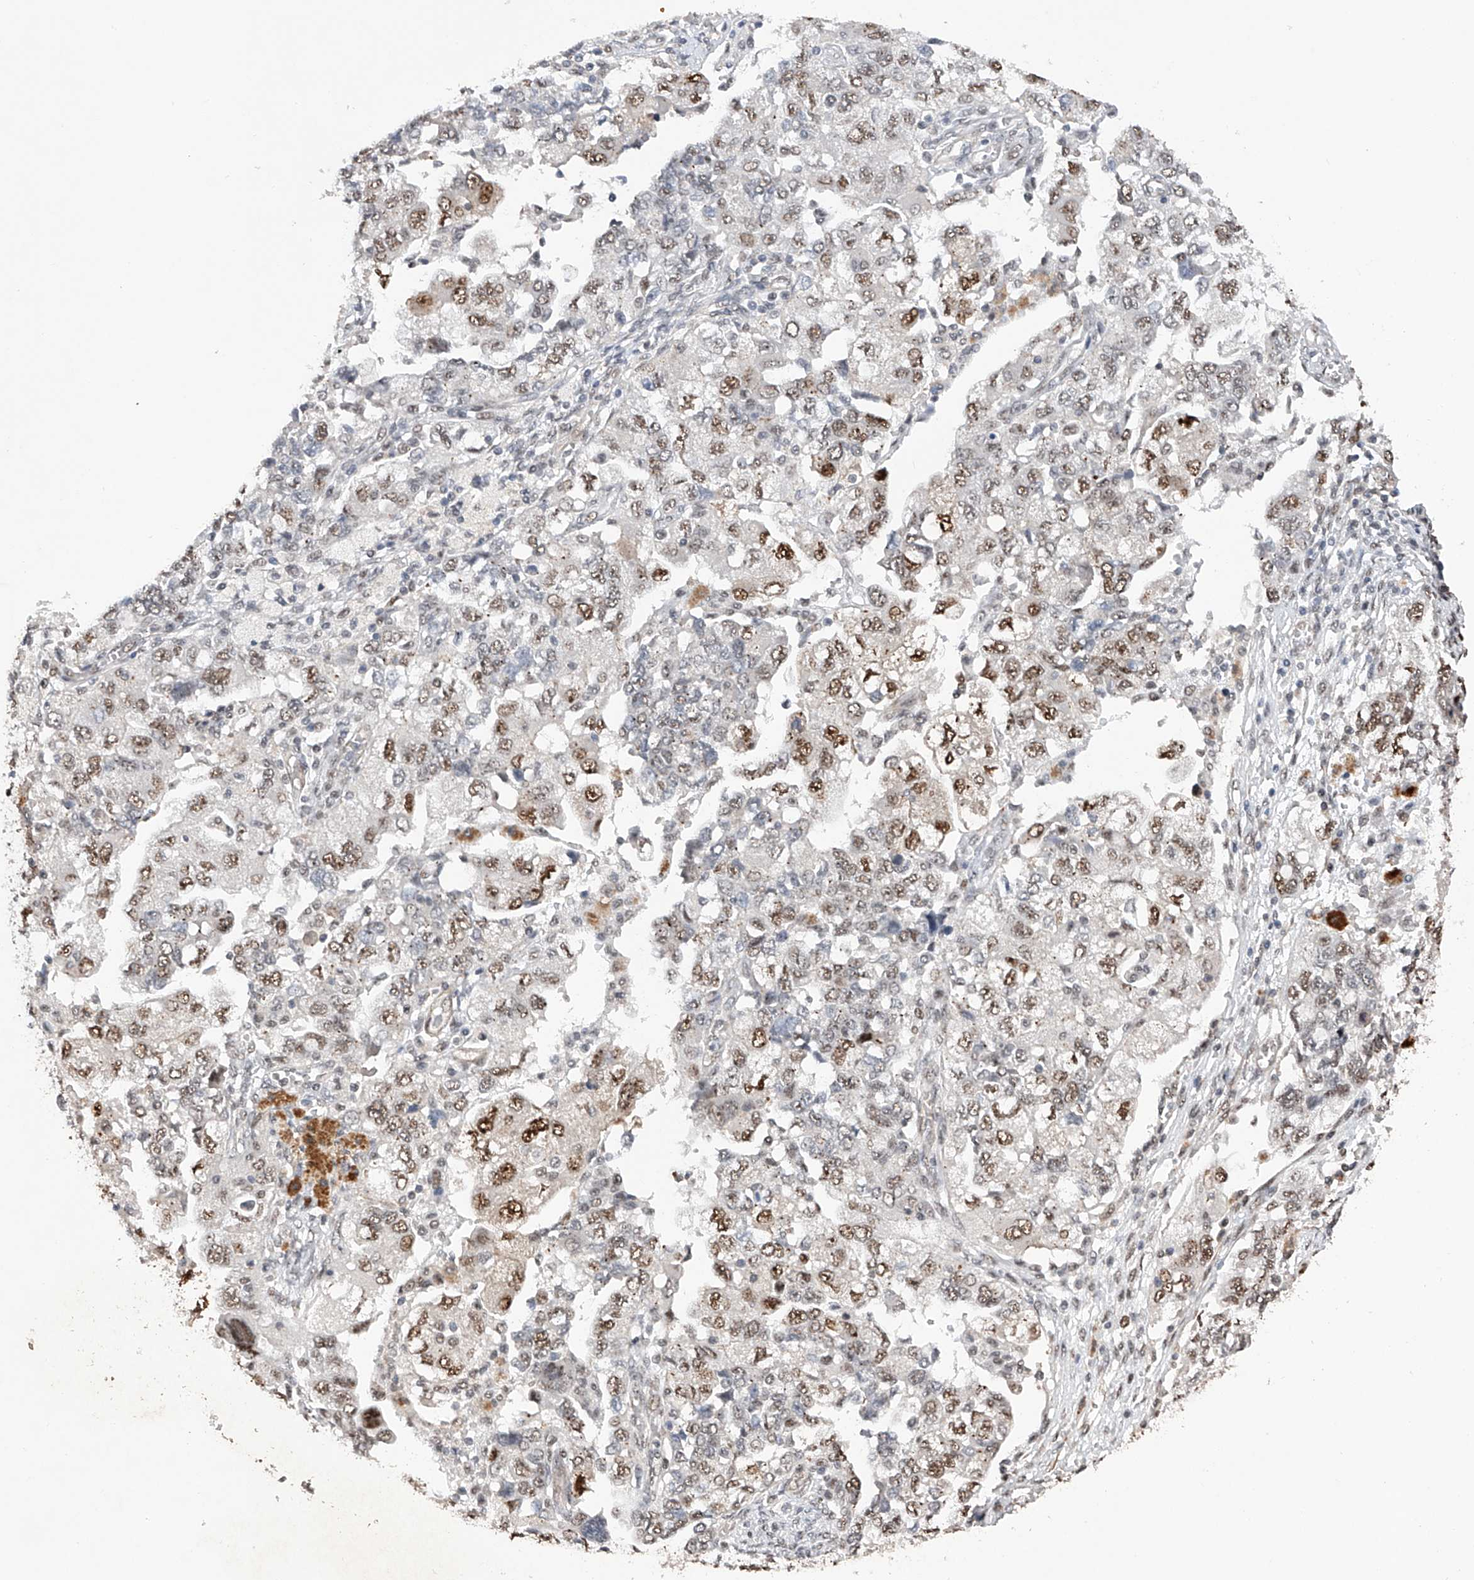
{"staining": {"intensity": "moderate", "quantity": "25%-75%", "location": "nuclear"}, "tissue": "ovarian cancer", "cell_type": "Tumor cells", "image_type": "cancer", "snomed": [{"axis": "morphology", "description": "Carcinoma, NOS"}, {"axis": "morphology", "description": "Cystadenocarcinoma, serous, NOS"}, {"axis": "topography", "description": "Ovary"}], "caption": "Tumor cells display medium levels of moderate nuclear expression in approximately 25%-75% of cells in human ovarian cancer (carcinoma). The staining is performed using DAB brown chromogen to label protein expression. The nuclei are counter-stained blue using hematoxylin.", "gene": "NFATC4", "patient": {"sex": "female", "age": 69}}